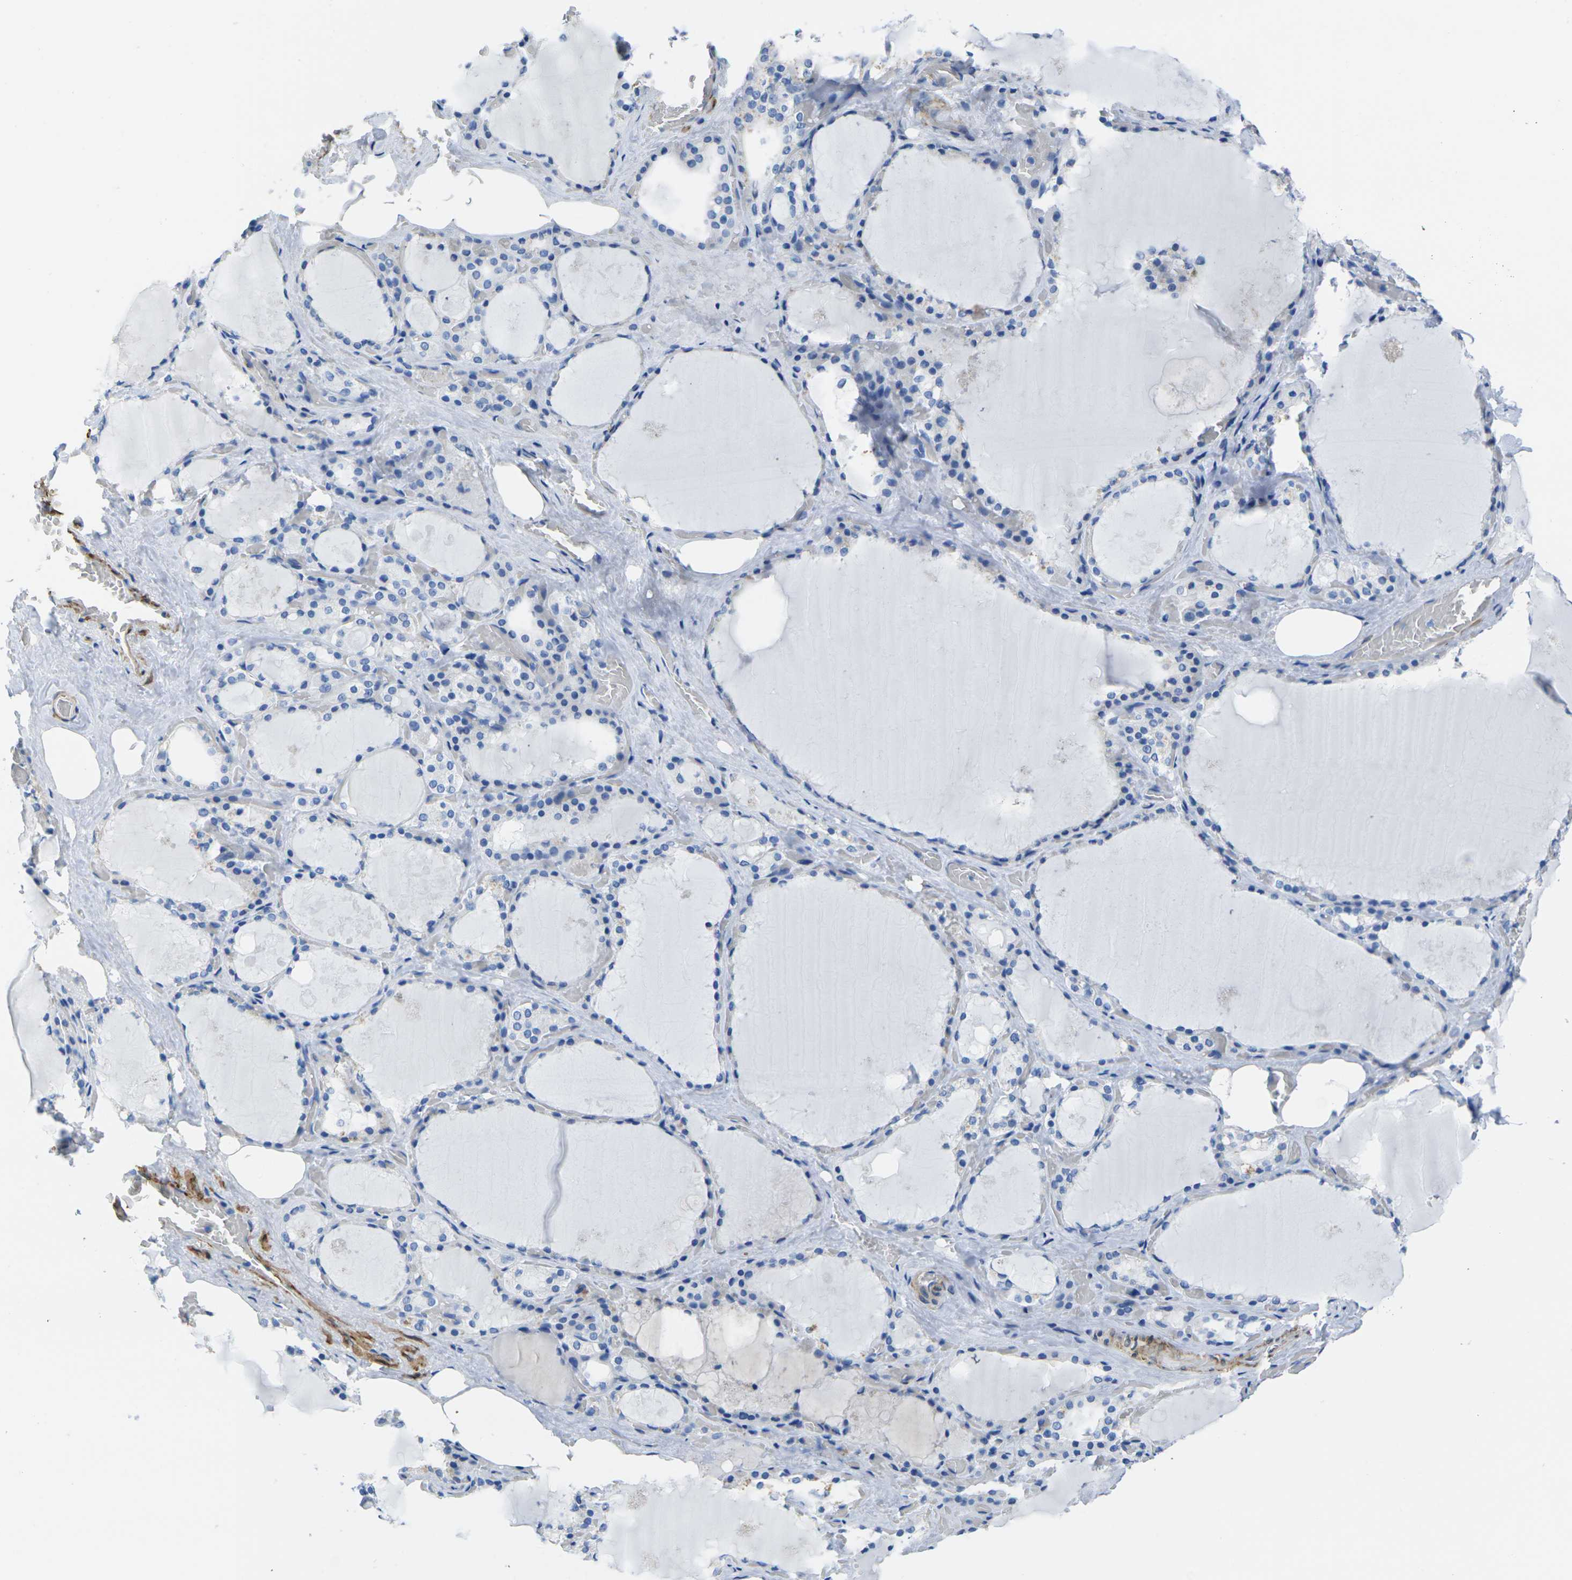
{"staining": {"intensity": "negative", "quantity": "none", "location": "none"}, "tissue": "thyroid gland", "cell_type": "Glandular cells", "image_type": "normal", "snomed": [{"axis": "morphology", "description": "Normal tissue, NOS"}, {"axis": "topography", "description": "Thyroid gland"}], "caption": "Immunohistochemical staining of unremarkable human thyroid gland exhibits no significant positivity in glandular cells. Brightfield microscopy of immunohistochemistry stained with DAB (brown) and hematoxylin (blue), captured at high magnification.", "gene": "CNN1", "patient": {"sex": "male", "age": 61}}